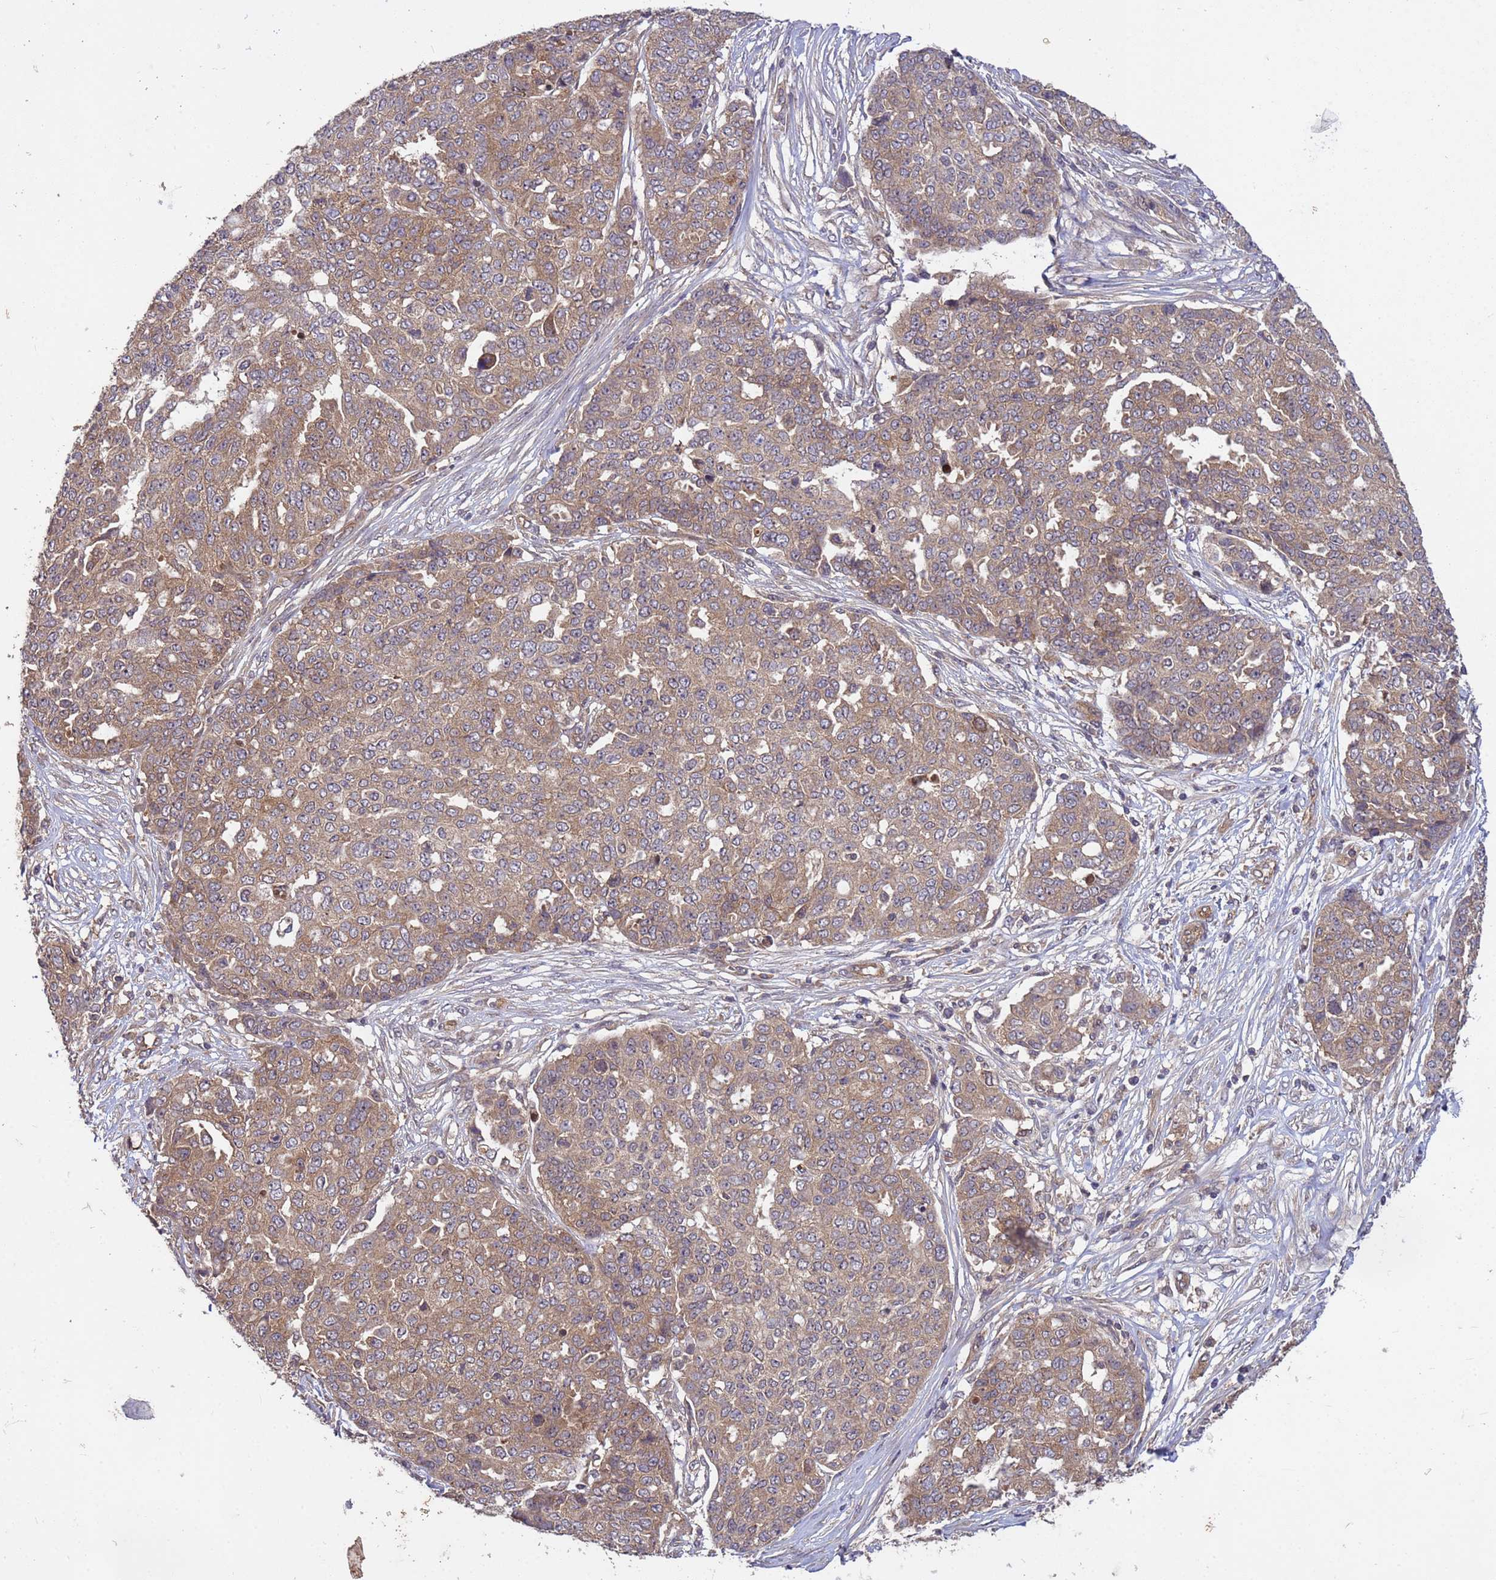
{"staining": {"intensity": "moderate", "quantity": ">75%", "location": "cytoplasmic/membranous"}, "tissue": "ovarian cancer", "cell_type": "Tumor cells", "image_type": "cancer", "snomed": [{"axis": "morphology", "description": "Cystadenocarcinoma, serous, NOS"}, {"axis": "topography", "description": "Soft tissue"}, {"axis": "topography", "description": "Ovary"}], "caption": "High-magnification brightfield microscopy of ovarian serous cystadenocarcinoma stained with DAB (brown) and counterstained with hematoxylin (blue). tumor cells exhibit moderate cytoplasmic/membranous expression is present in about>75% of cells.", "gene": "PPP2CB", "patient": {"sex": "female", "age": 57}}